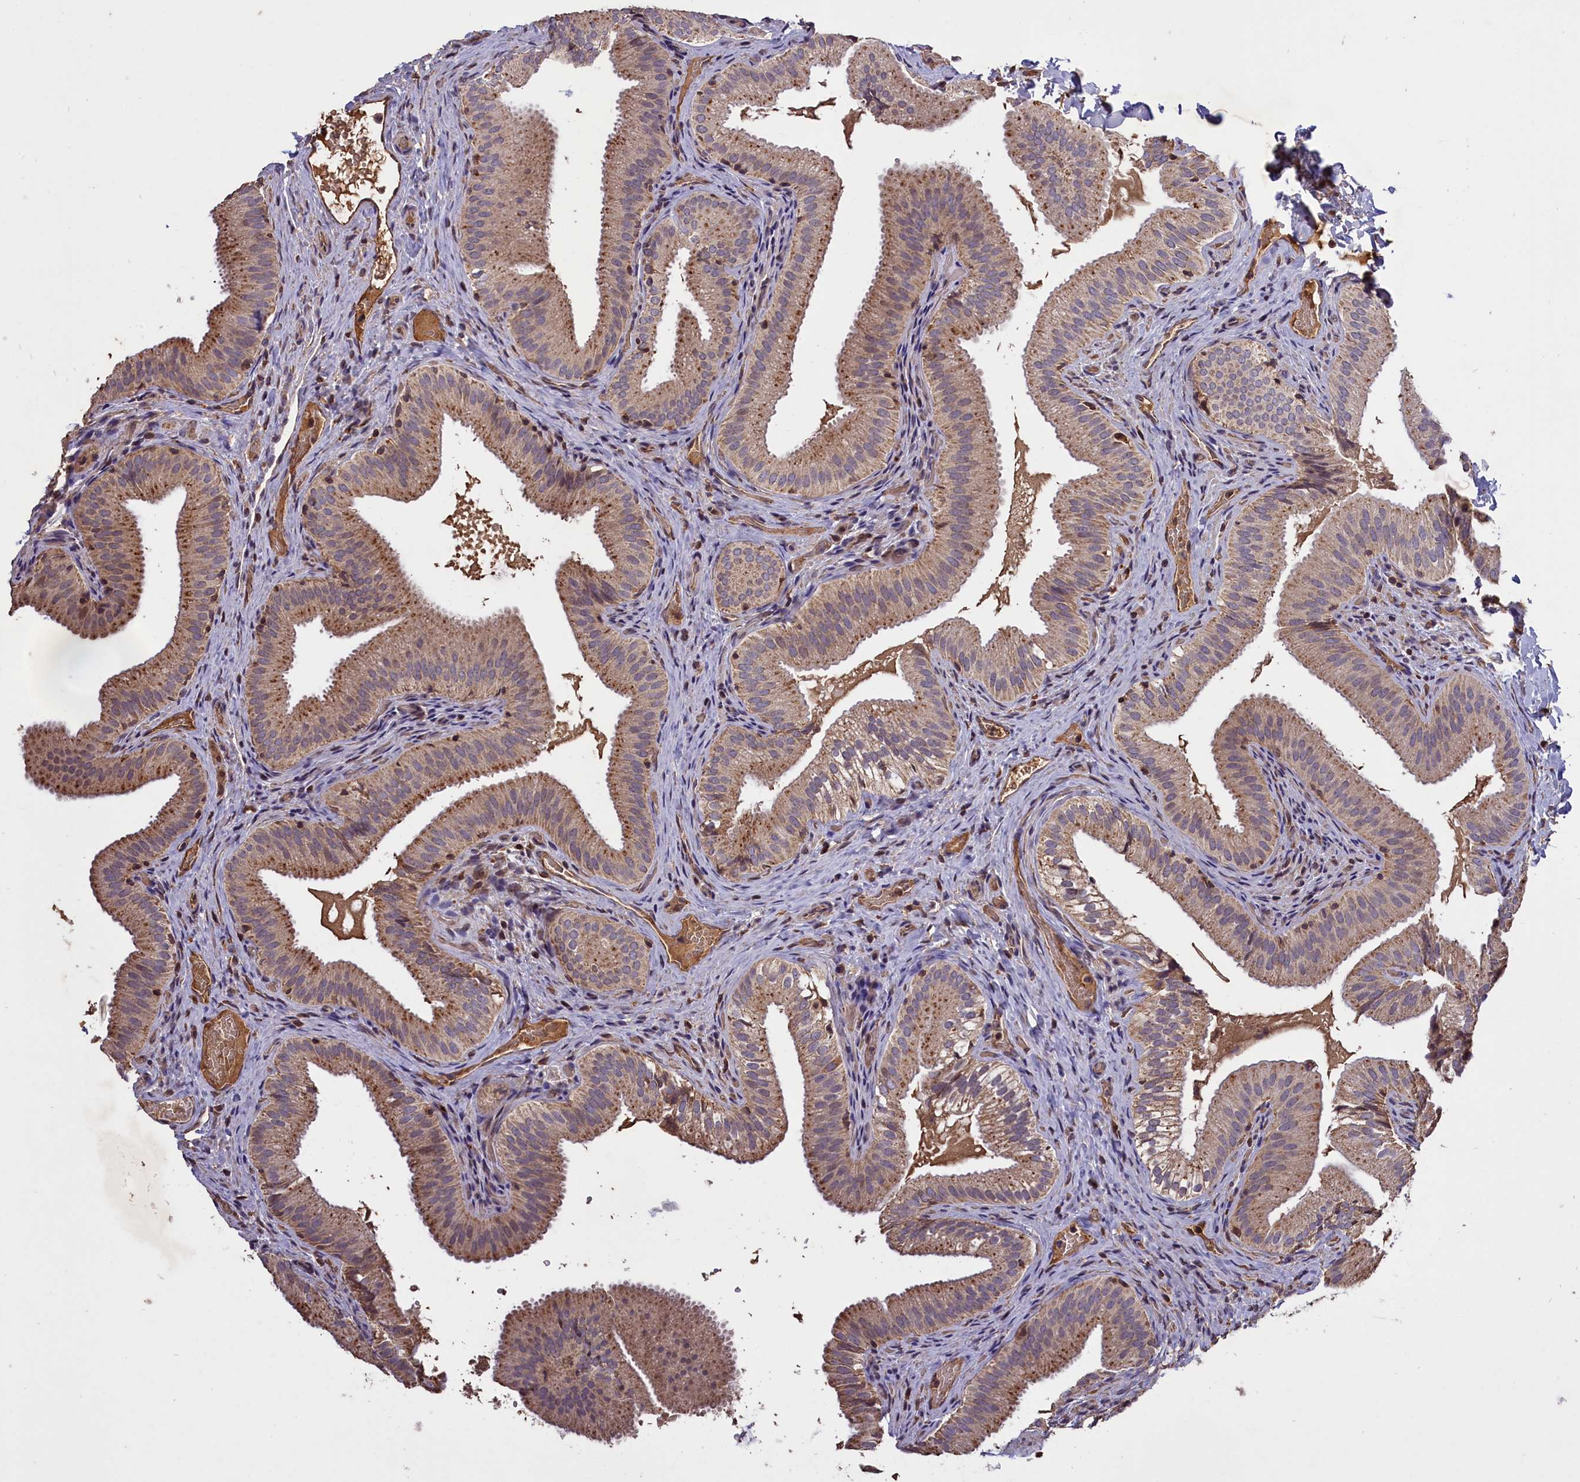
{"staining": {"intensity": "moderate", "quantity": ">75%", "location": "cytoplasmic/membranous"}, "tissue": "gallbladder", "cell_type": "Glandular cells", "image_type": "normal", "snomed": [{"axis": "morphology", "description": "Normal tissue, NOS"}, {"axis": "topography", "description": "Gallbladder"}], "caption": "Protein analysis of unremarkable gallbladder exhibits moderate cytoplasmic/membranous staining in approximately >75% of glandular cells. The staining was performed using DAB, with brown indicating positive protein expression. Nuclei are stained blue with hematoxylin.", "gene": "CLRN2", "patient": {"sex": "female", "age": 30}}